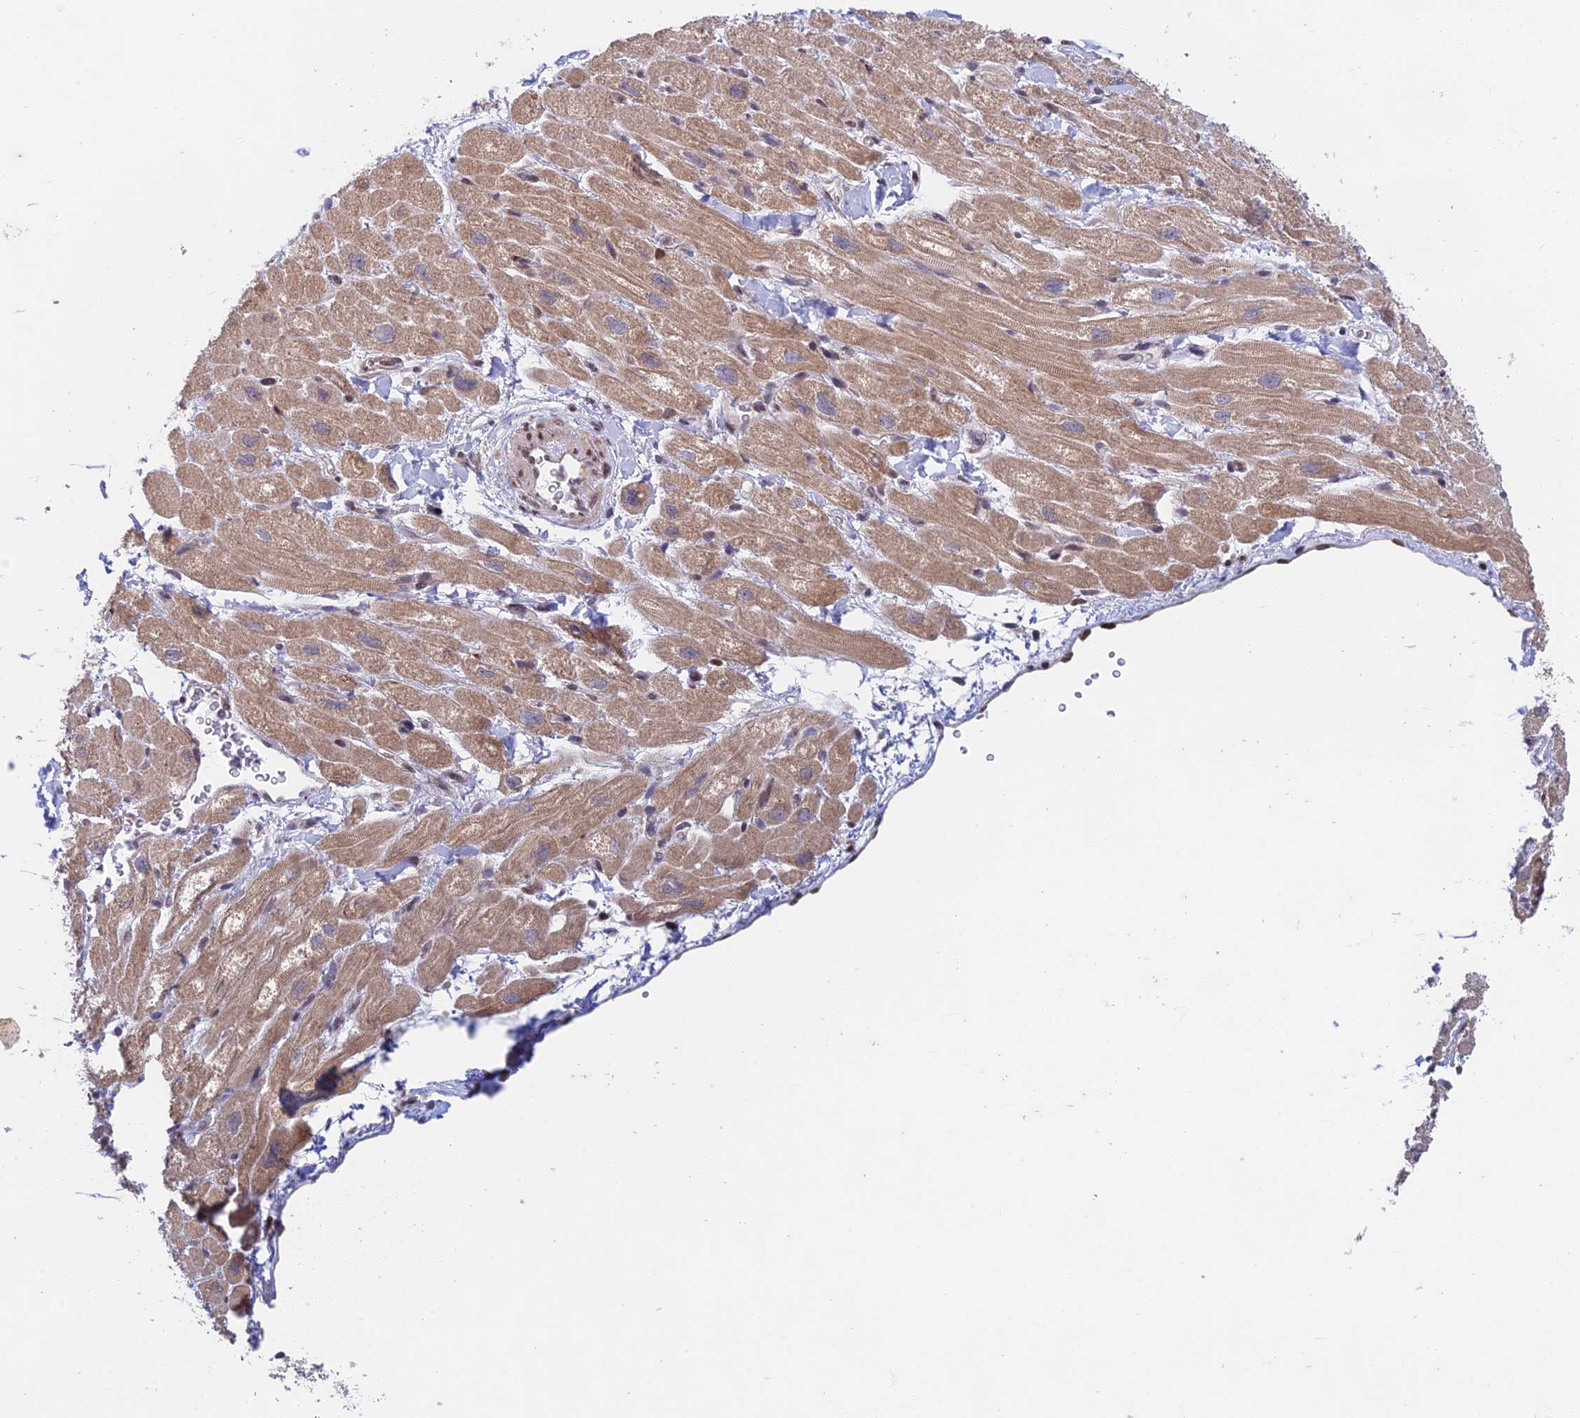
{"staining": {"intensity": "moderate", "quantity": ">75%", "location": "cytoplasmic/membranous"}, "tissue": "heart muscle", "cell_type": "Cardiomyocytes", "image_type": "normal", "snomed": [{"axis": "morphology", "description": "Normal tissue, NOS"}, {"axis": "topography", "description": "Heart"}], "caption": "About >75% of cardiomyocytes in normal heart muscle show moderate cytoplasmic/membranous protein expression as visualized by brown immunohistochemical staining.", "gene": "MRPL17", "patient": {"sex": "male", "age": 65}}